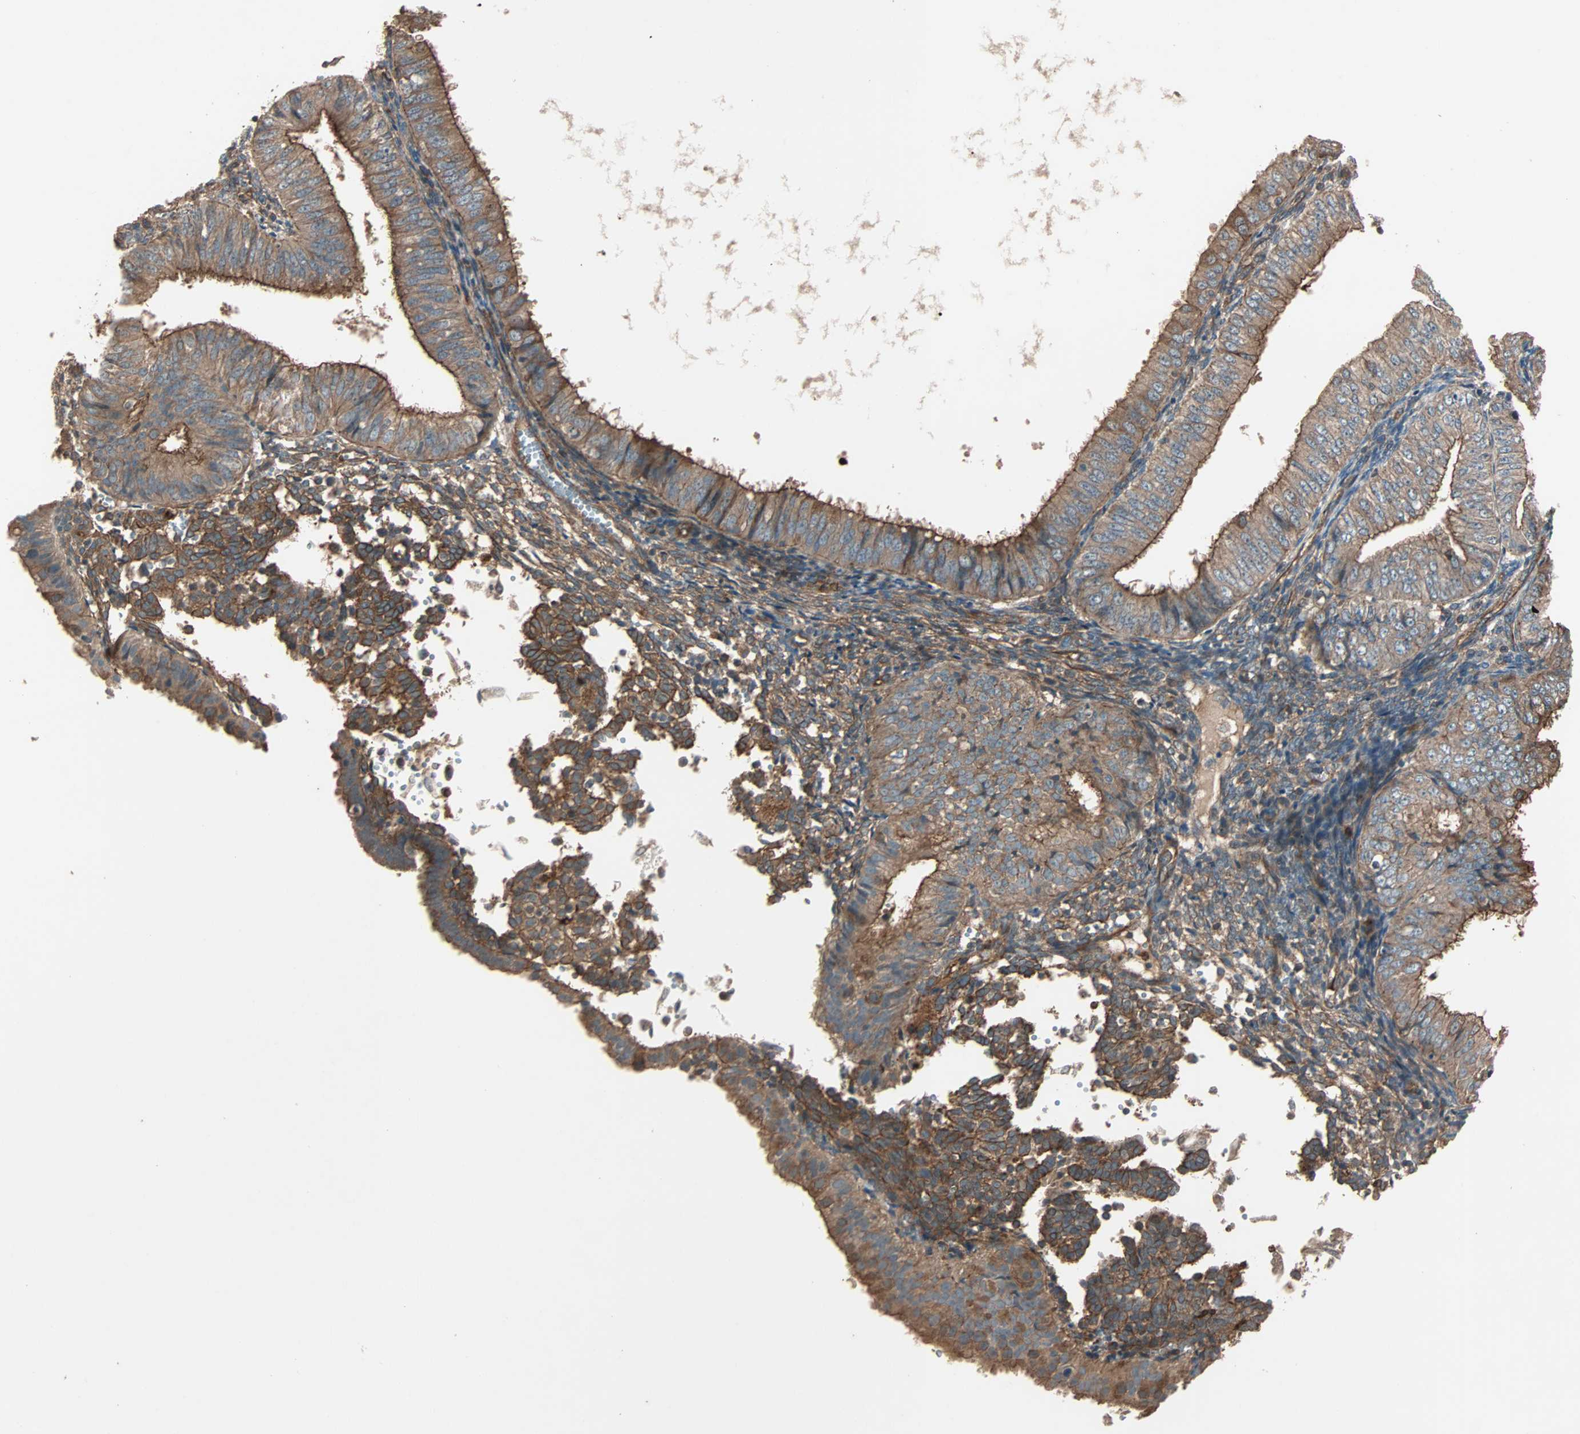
{"staining": {"intensity": "moderate", "quantity": ">75%", "location": "cytoplasmic/membranous"}, "tissue": "endometrial cancer", "cell_type": "Tumor cells", "image_type": "cancer", "snomed": [{"axis": "morphology", "description": "Normal tissue, NOS"}, {"axis": "morphology", "description": "Adenocarcinoma, NOS"}, {"axis": "topography", "description": "Endometrium"}], "caption": "Approximately >75% of tumor cells in human endometrial cancer (adenocarcinoma) show moderate cytoplasmic/membranous protein staining as visualized by brown immunohistochemical staining.", "gene": "GCK", "patient": {"sex": "female", "age": 53}}